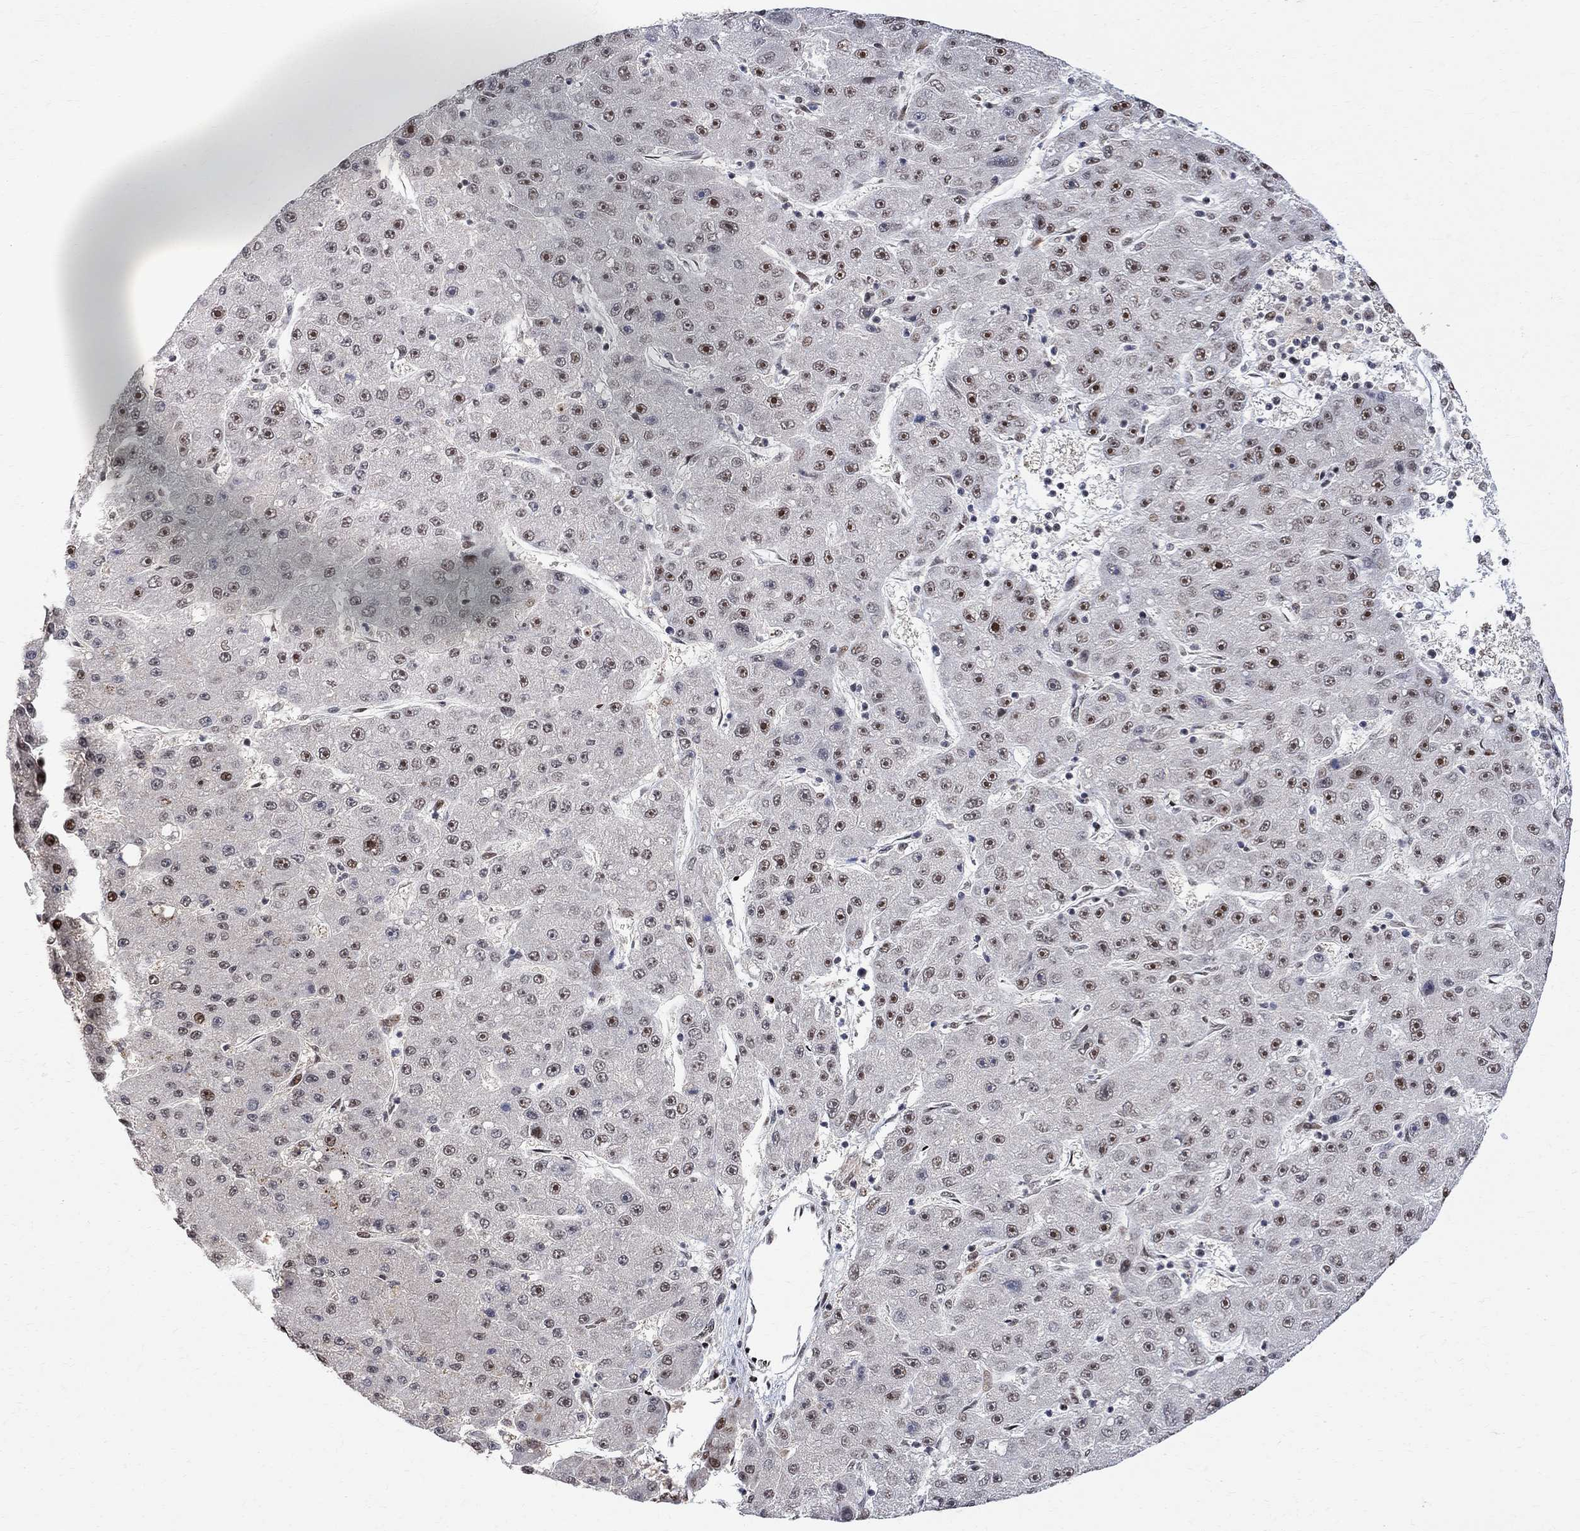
{"staining": {"intensity": "strong", "quantity": "<25%", "location": "nuclear"}, "tissue": "liver cancer", "cell_type": "Tumor cells", "image_type": "cancer", "snomed": [{"axis": "morphology", "description": "Carcinoma, Hepatocellular, NOS"}, {"axis": "topography", "description": "Liver"}], "caption": "Immunohistochemistry (IHC) photomicrograph of neoplastic tissue: human liver hepatocellular carcinoma stained using IHC shows medium levels of strong protein expression localized specifically in the nuclear of tumor cells, appearing as a nuclear brown color.", "gene": "E4F1", "patient": {"sex": "male", "age": 67}}